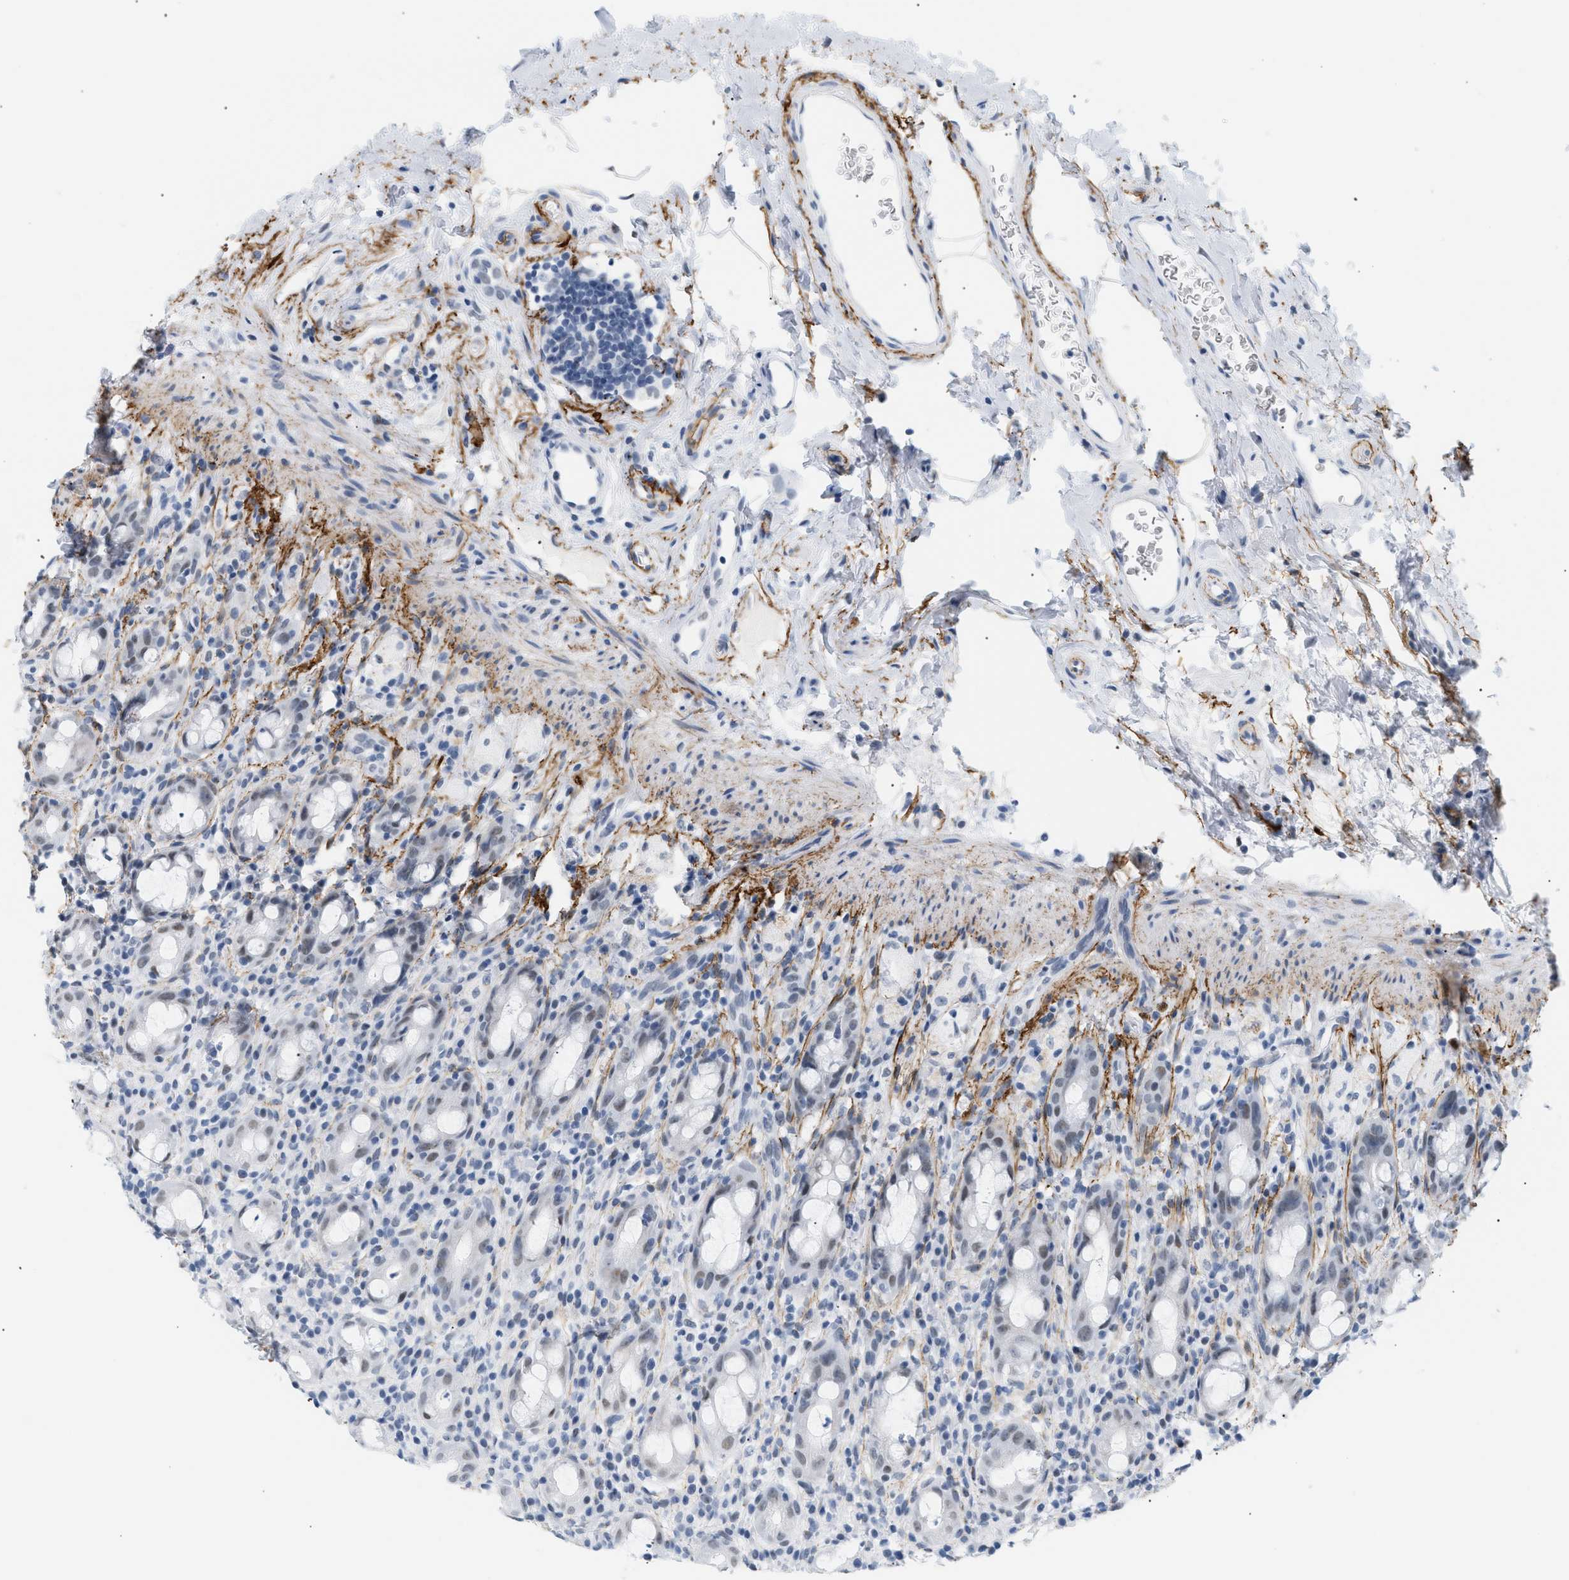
{"staining": {"intensity": "weak", "quantity": "<25%", "location": "nuclear"}, "tissue": "rectum", "cell_type": "Glandular cells", "image_type": "normal", "snomed": [{"axis": "morphology", "description": "Normal tissue, NOS"}, {"axis": "topography", "description": "Rectum"}], "caption": "Immunohistochemistry (IHC) of benign rectum shows no staining in glandular cells.", "gene": "ELN", "patient": {"sex": "male", "age": 44}}